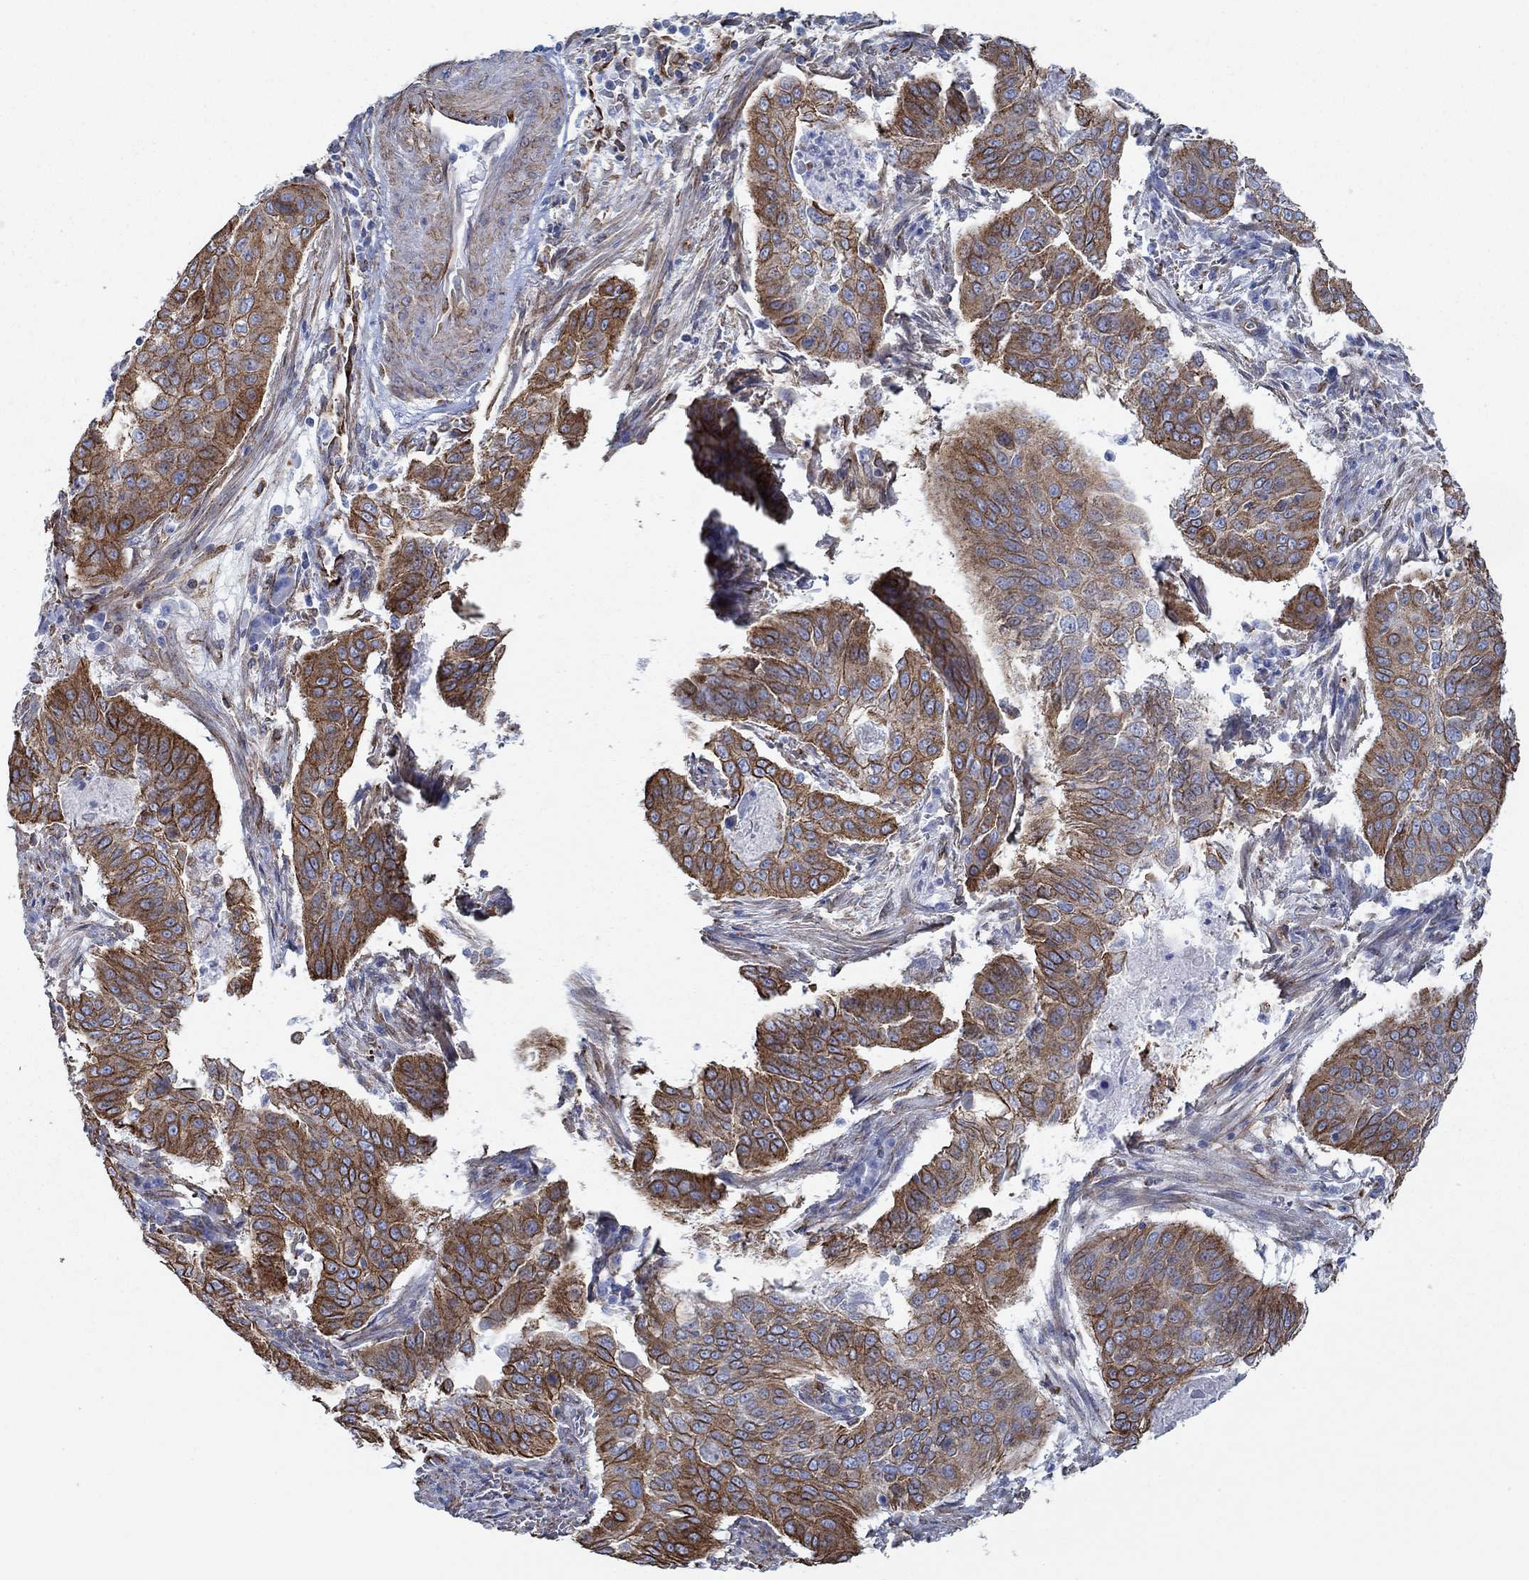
{"staining": {"intensity": "strong", "quantity": "25%-75%", "location": "cytoplasmic/membranous"}, "tissue": "cervical cancer", "cell_type": "Tumor cells", "image_type": "cancer", "snomed": [{"axis": "morphology", "description": "Squamous cell carcinoma, NOS"}, {"axis": "topography", "description": "Cervix"}], "caption": "Tumor cells reveal high levels of strong cytoplasmic/membranous expression in about 25%-75% of cells in human squamous cell carcinoma (cervical). The staining was performed using DAB (3,3'-diaminobenzidine), with brown indicating positive protein expression. Nuclei are stained blue with hematoxylin.", "gene": "STC2", "patient": {"sex": "female", "age": 39}}